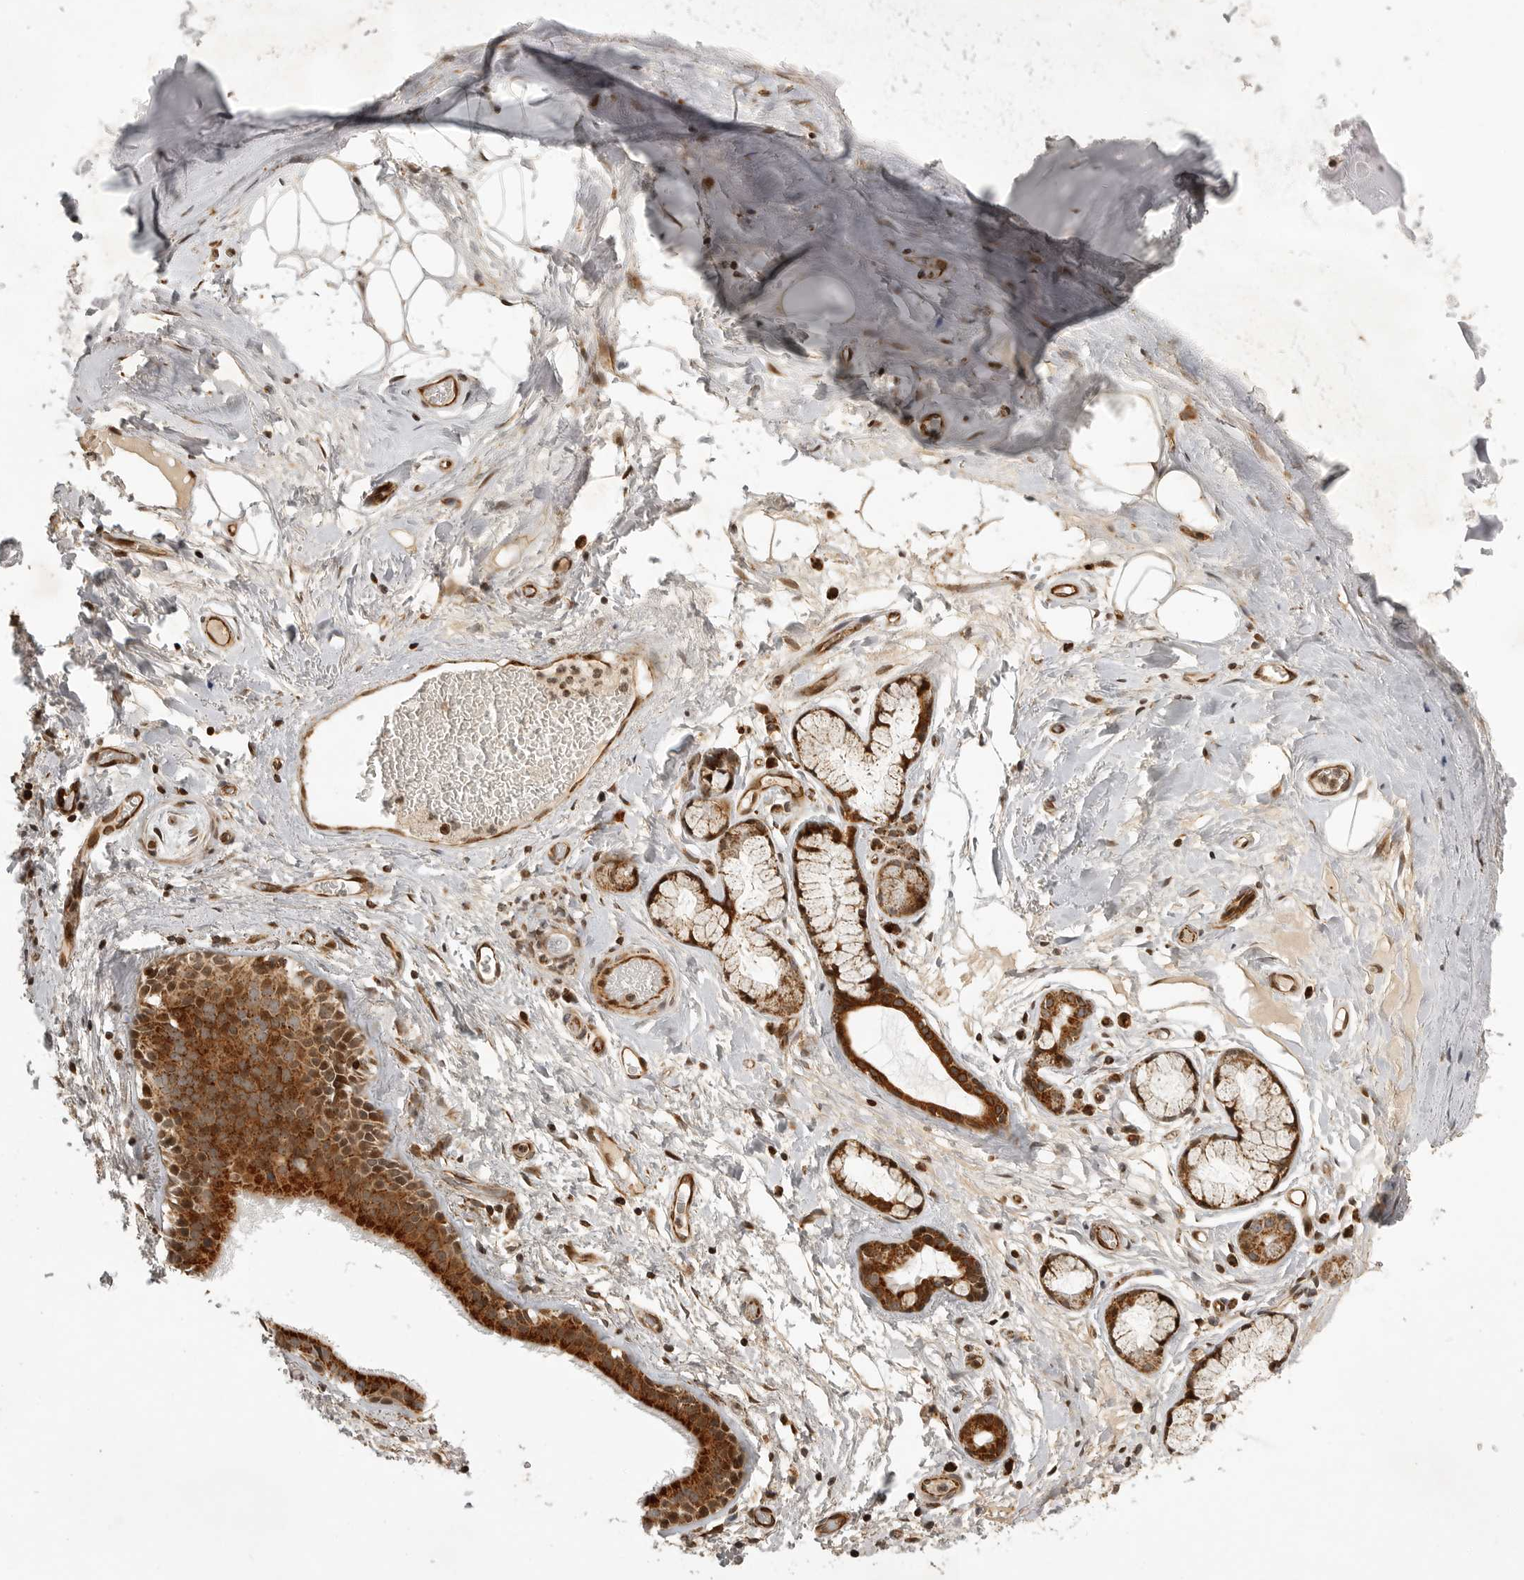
{"staining": {"intensity": "moderate", "quantity": "25%-75%", "location": "cytoplasmic/membranous"}, "tissue": "adipose tissue", "cell_type": "Adipocytes", "image_type": "normal", "snomed": [{"axis": "morphology", "description": "Normal tissue, NOS"}, {"axis": "topography", "description": "Cartilage tissue"}], "caption": "Normal adipose tissue demonstrates moderate cytoplasmic/membranous staining in approximately 25%-75% of adipocytes, visualized by immunohistochemistry.", "gene": "NARS2", "patient": {"sex": "female", "age": 63}}